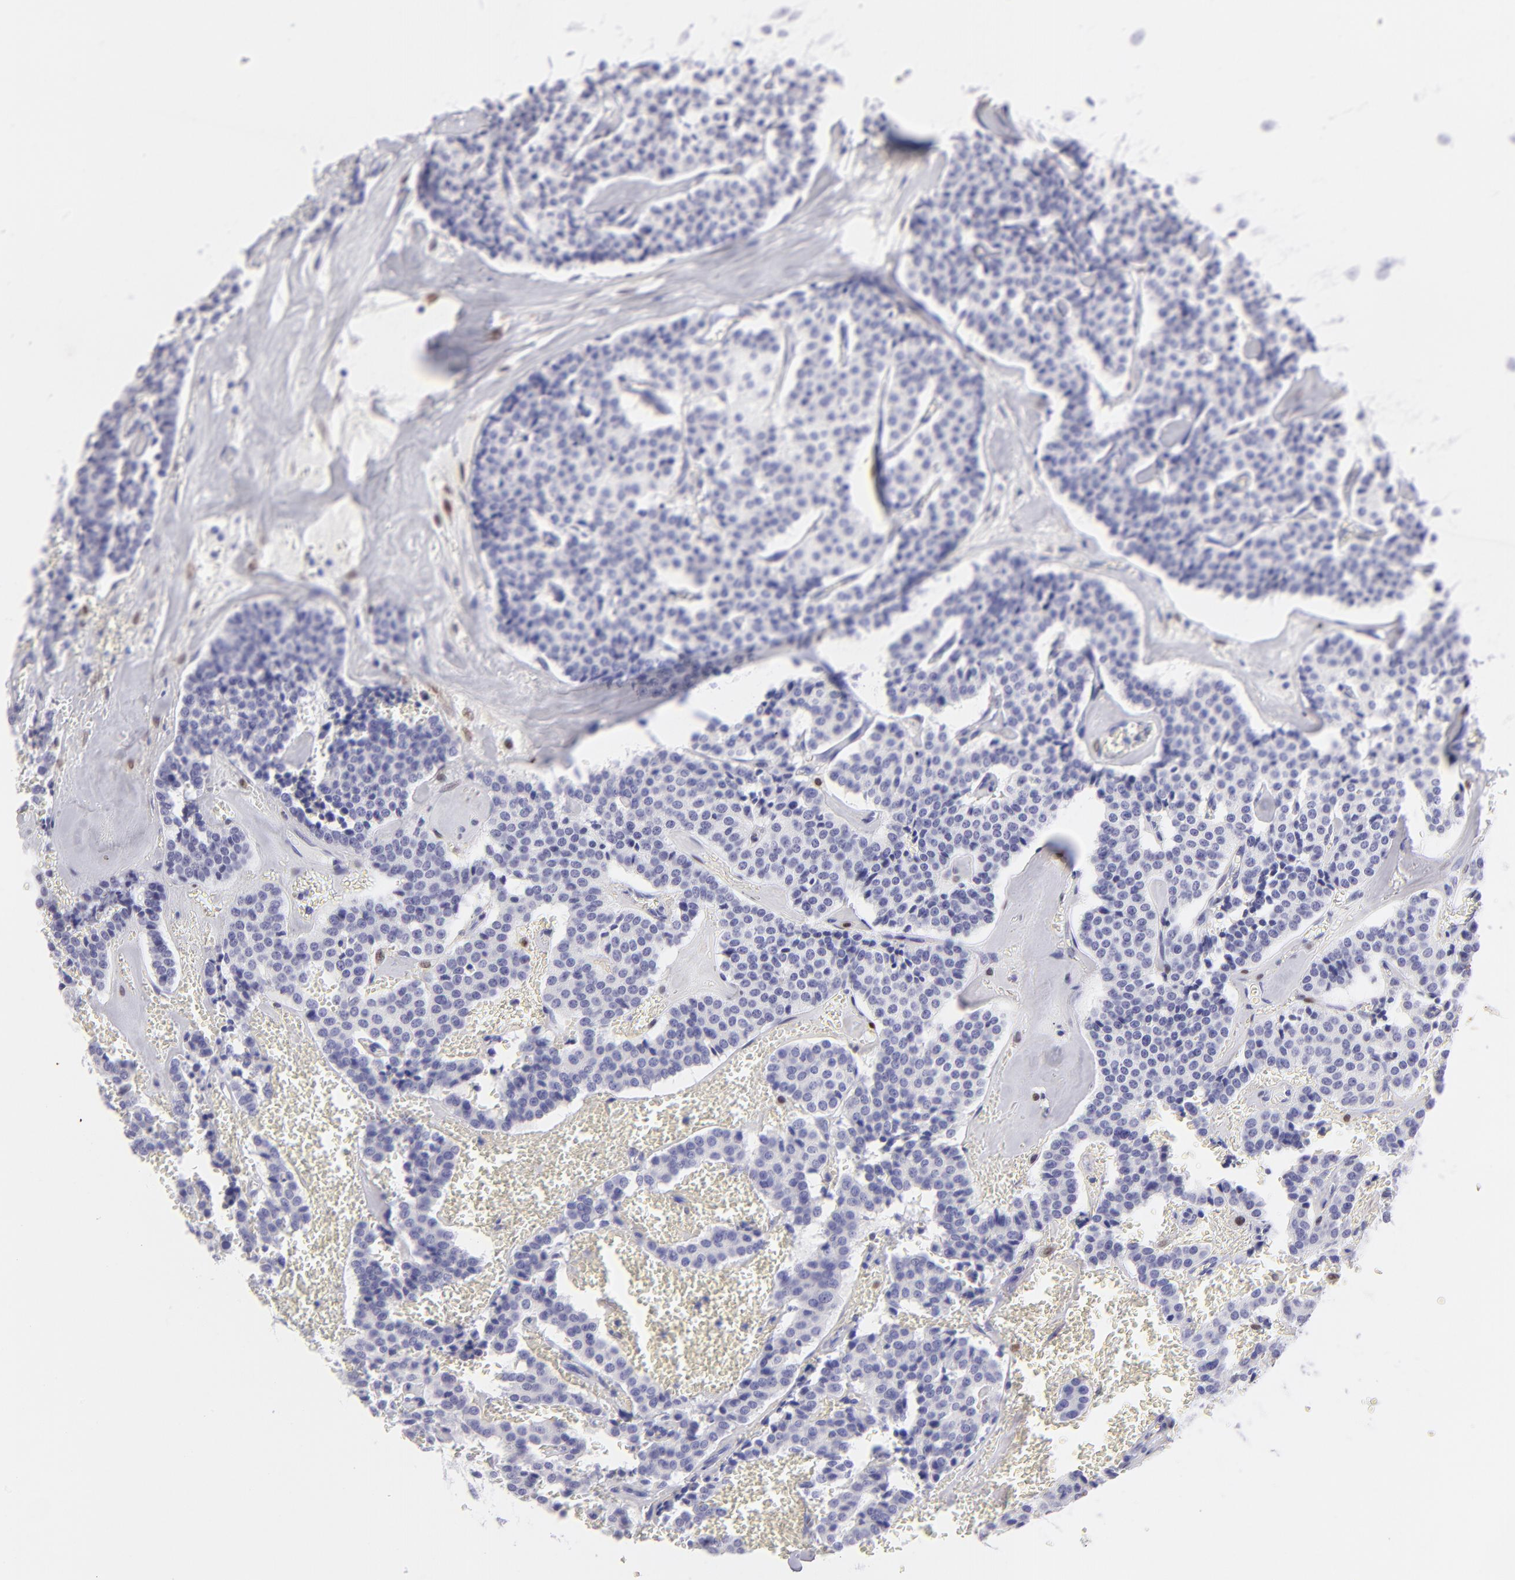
{"staining": {"intensity": "negative", "quantity": "none", "location": "none"}, "tissue": "carcinoid", "cell_type": "Tumor cells", "image_type": "cancer", "snomed": [{"axis": "morphology", "description": "Carcinoid, malignant, NOS"}, {"axis": "topography", "description": "Bronchus"}], "caption": "This micrograph is of malignant carcinoid stained with immunohistochemistry to label a protein in brown with the nuclei are counter-stained blue. There is no staining in tumor cells. Brightfield microscopy of immunohistochemistry (IHC) stained with DAB (brown) and hematoxylin (blue), captured at high magnification.", "gene": "MITF", "patient": {"sex": "male", "age": 55}}